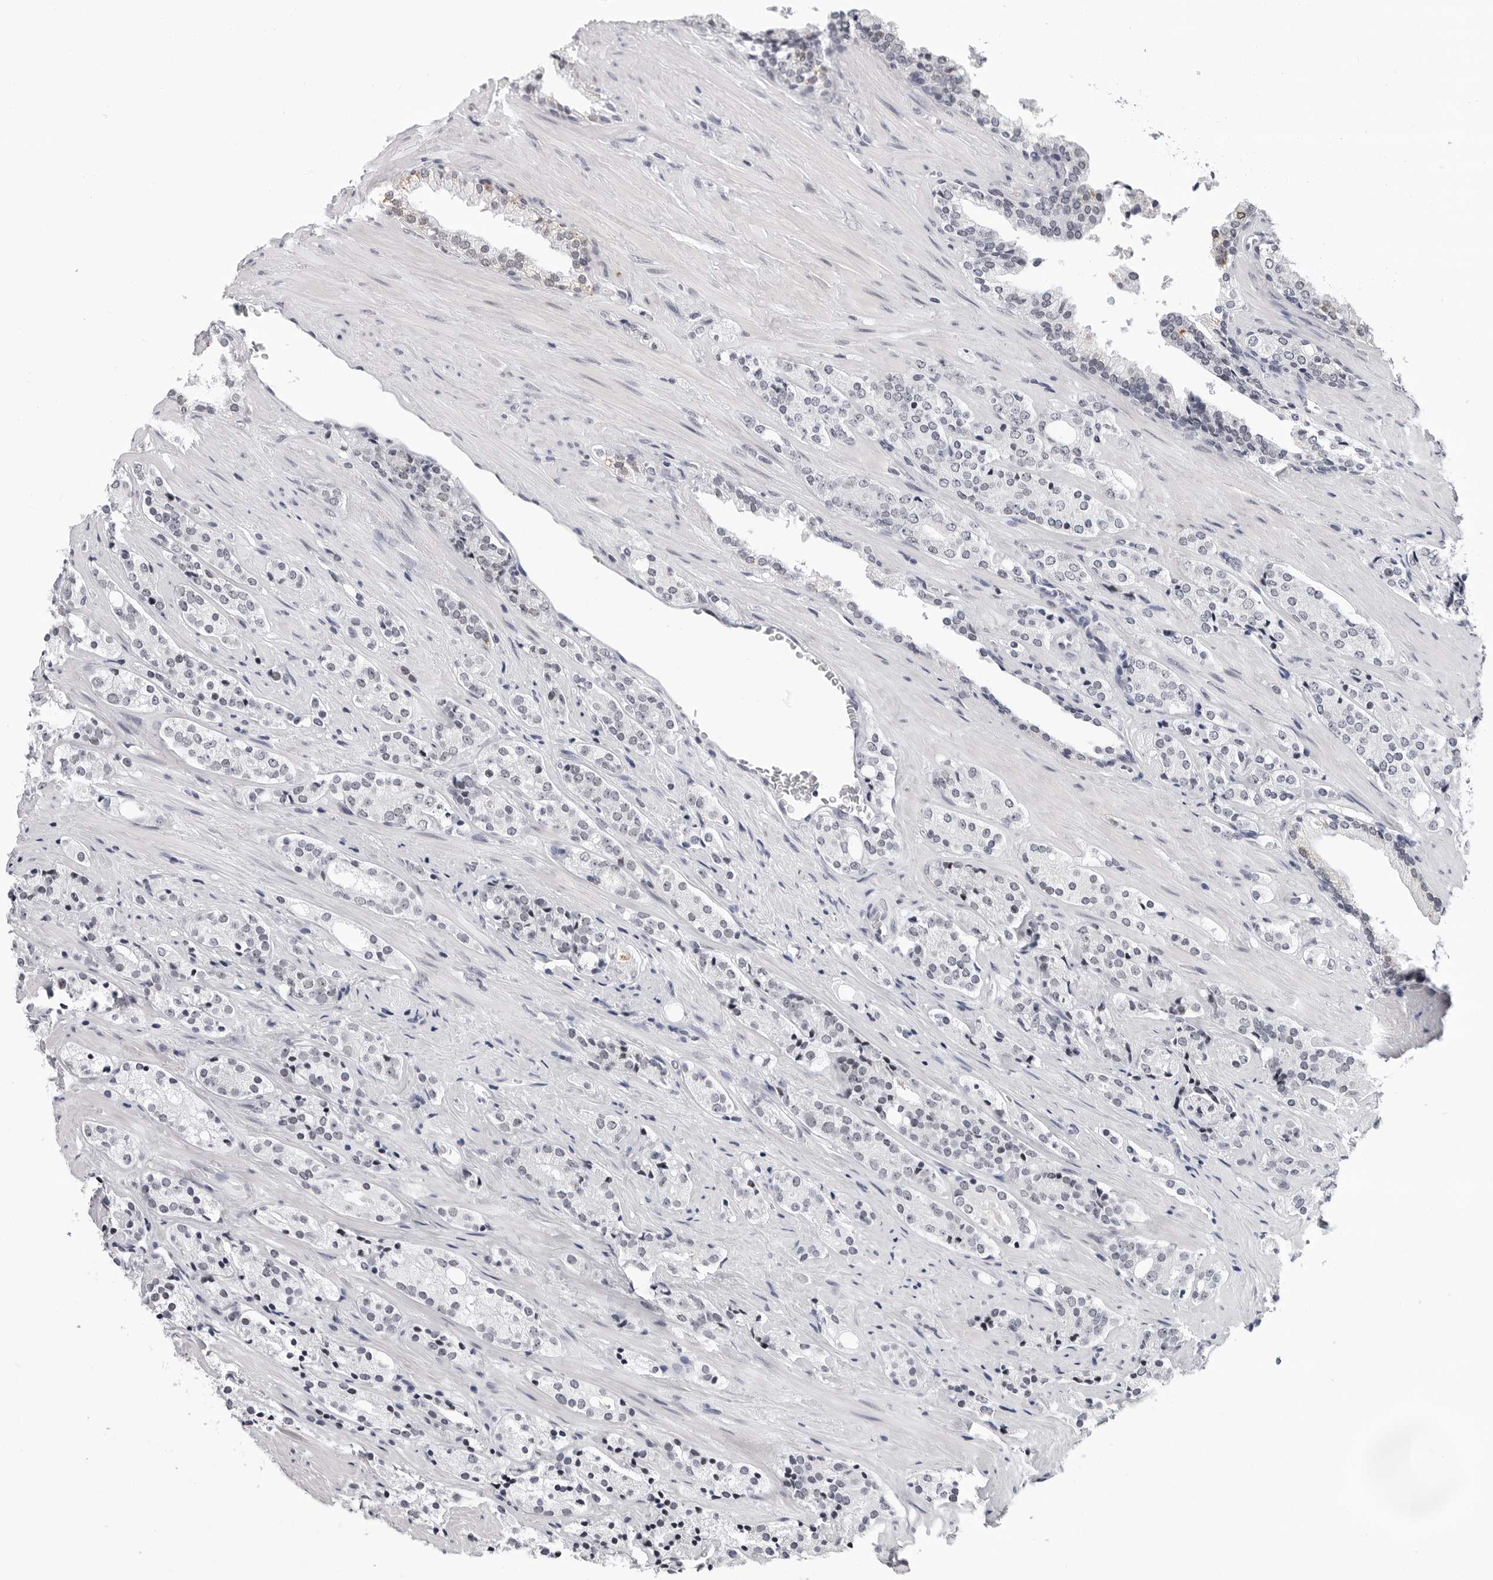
{"staining": {"intensity": "negative", "quantity": "none", "location": "none"}, "tissue": "prostate cancer", "cell_type": "Tumor cells", "image_type": "cancer", "snomed": [{"axis": "morphology", "description": "Adenocarcinoma, High grade"}, {"axis": "topography", "description": "Prostate"}], "caption": "Tumor cells show no significant protein staining in prostate high-grade adenocarcinoma.", "gene": "SF3B4", "patient": {"sex": "male", "age": 71}}